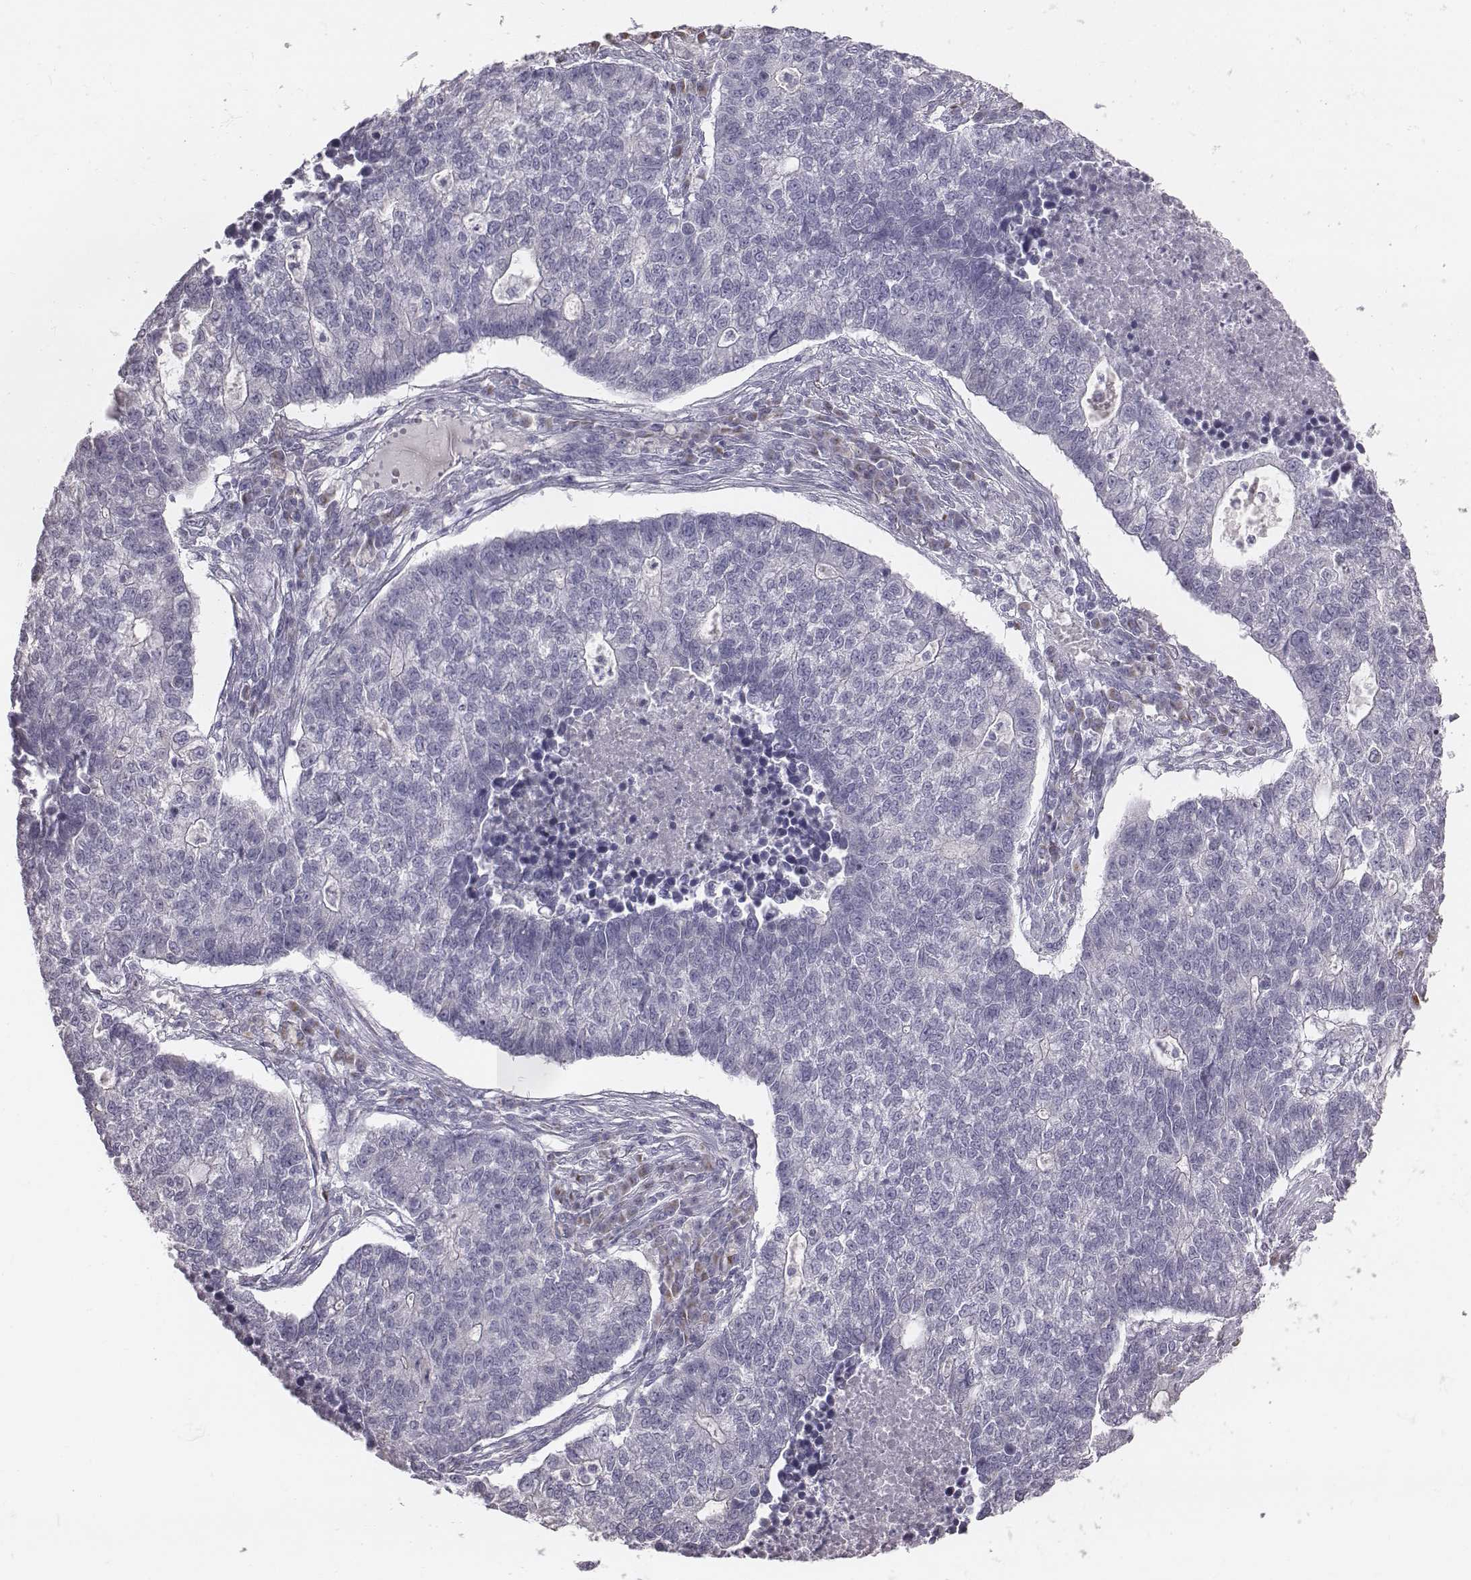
{"staining": {"intensity": "negative", "quantity": "none", "location": "none"}, "tissue": "lung cancer", "cell_type": "Tumor cells", "image_type": "cancer", "snomed": [{"axis": "morphology", "description": "Adenocarcinoma, NOS"}, {"axis": "topography", "description": "Lung"}], "caption": "Immunohistochemical staining of human lung cancer displays no significant positivity in tumor cells. Brightfield microscopy of IHC stained with DAB (brown) and hematoxylin (blue), captured at high magnification.", "gene": "C6orf58", "patient": {"sex": "male", "age": 57}}